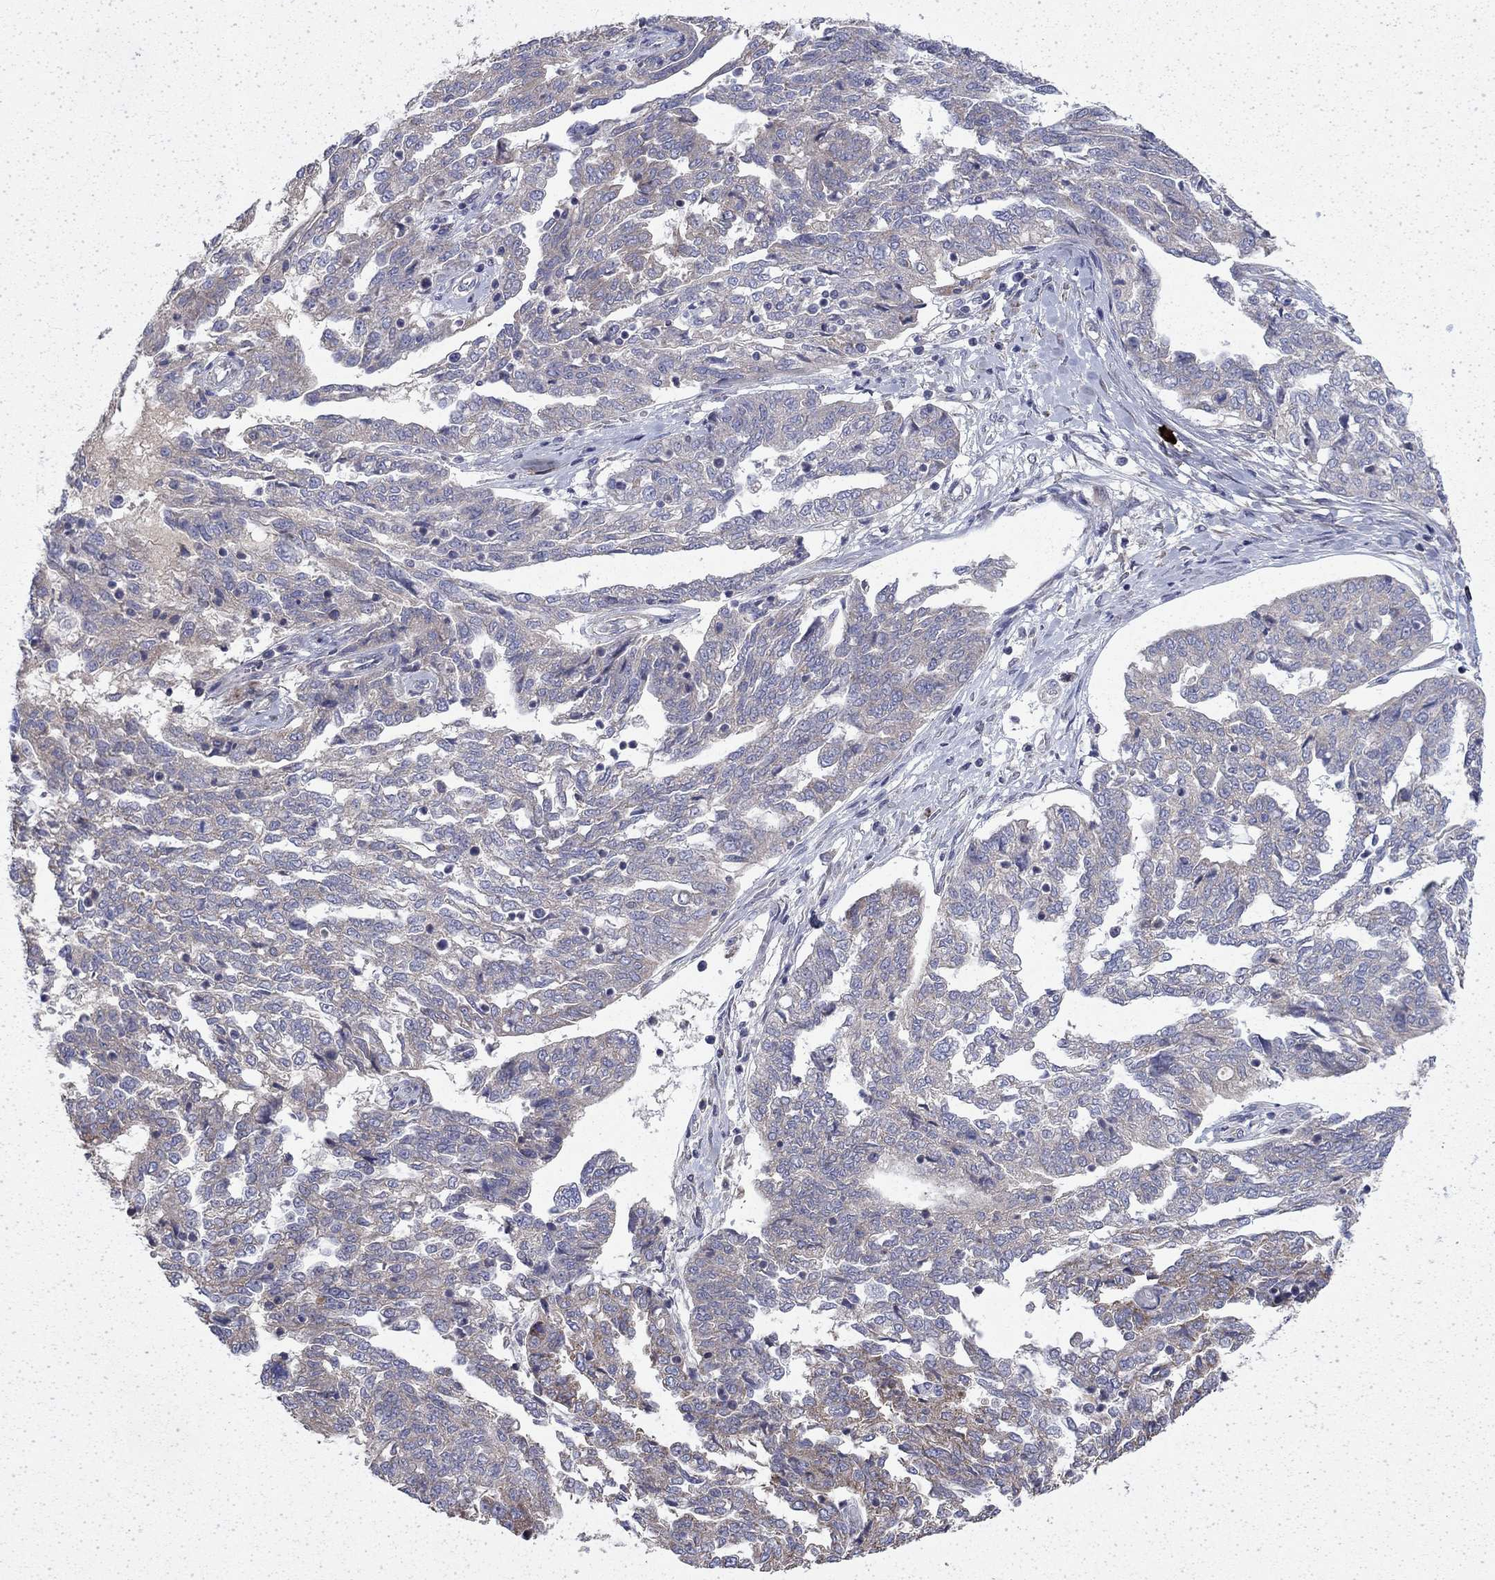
{"staining": {"intensity": "weak", "quantity": "<25%", "location": "cytoplasmic/membranous"}, "tissue": "ovarian cancer", "cell_type": "Tumor cells", "image_type": "cancer", "snomed": [{"axis": "morphology", "description": "Cystadenocarcinoma, serous, NOS"}, {"axis": "topography", "description": "Ovary"}], "caption": "Micrograph shows no protein staining in tumor cells of serous cystadenocarcinoma (ovarian) tissue. (Brightfield microscopy of DAB immunohistochemistry (IHC) at high magnification).", "gene": "DTNA", "patient": {"sex": "female", "age": 67}}